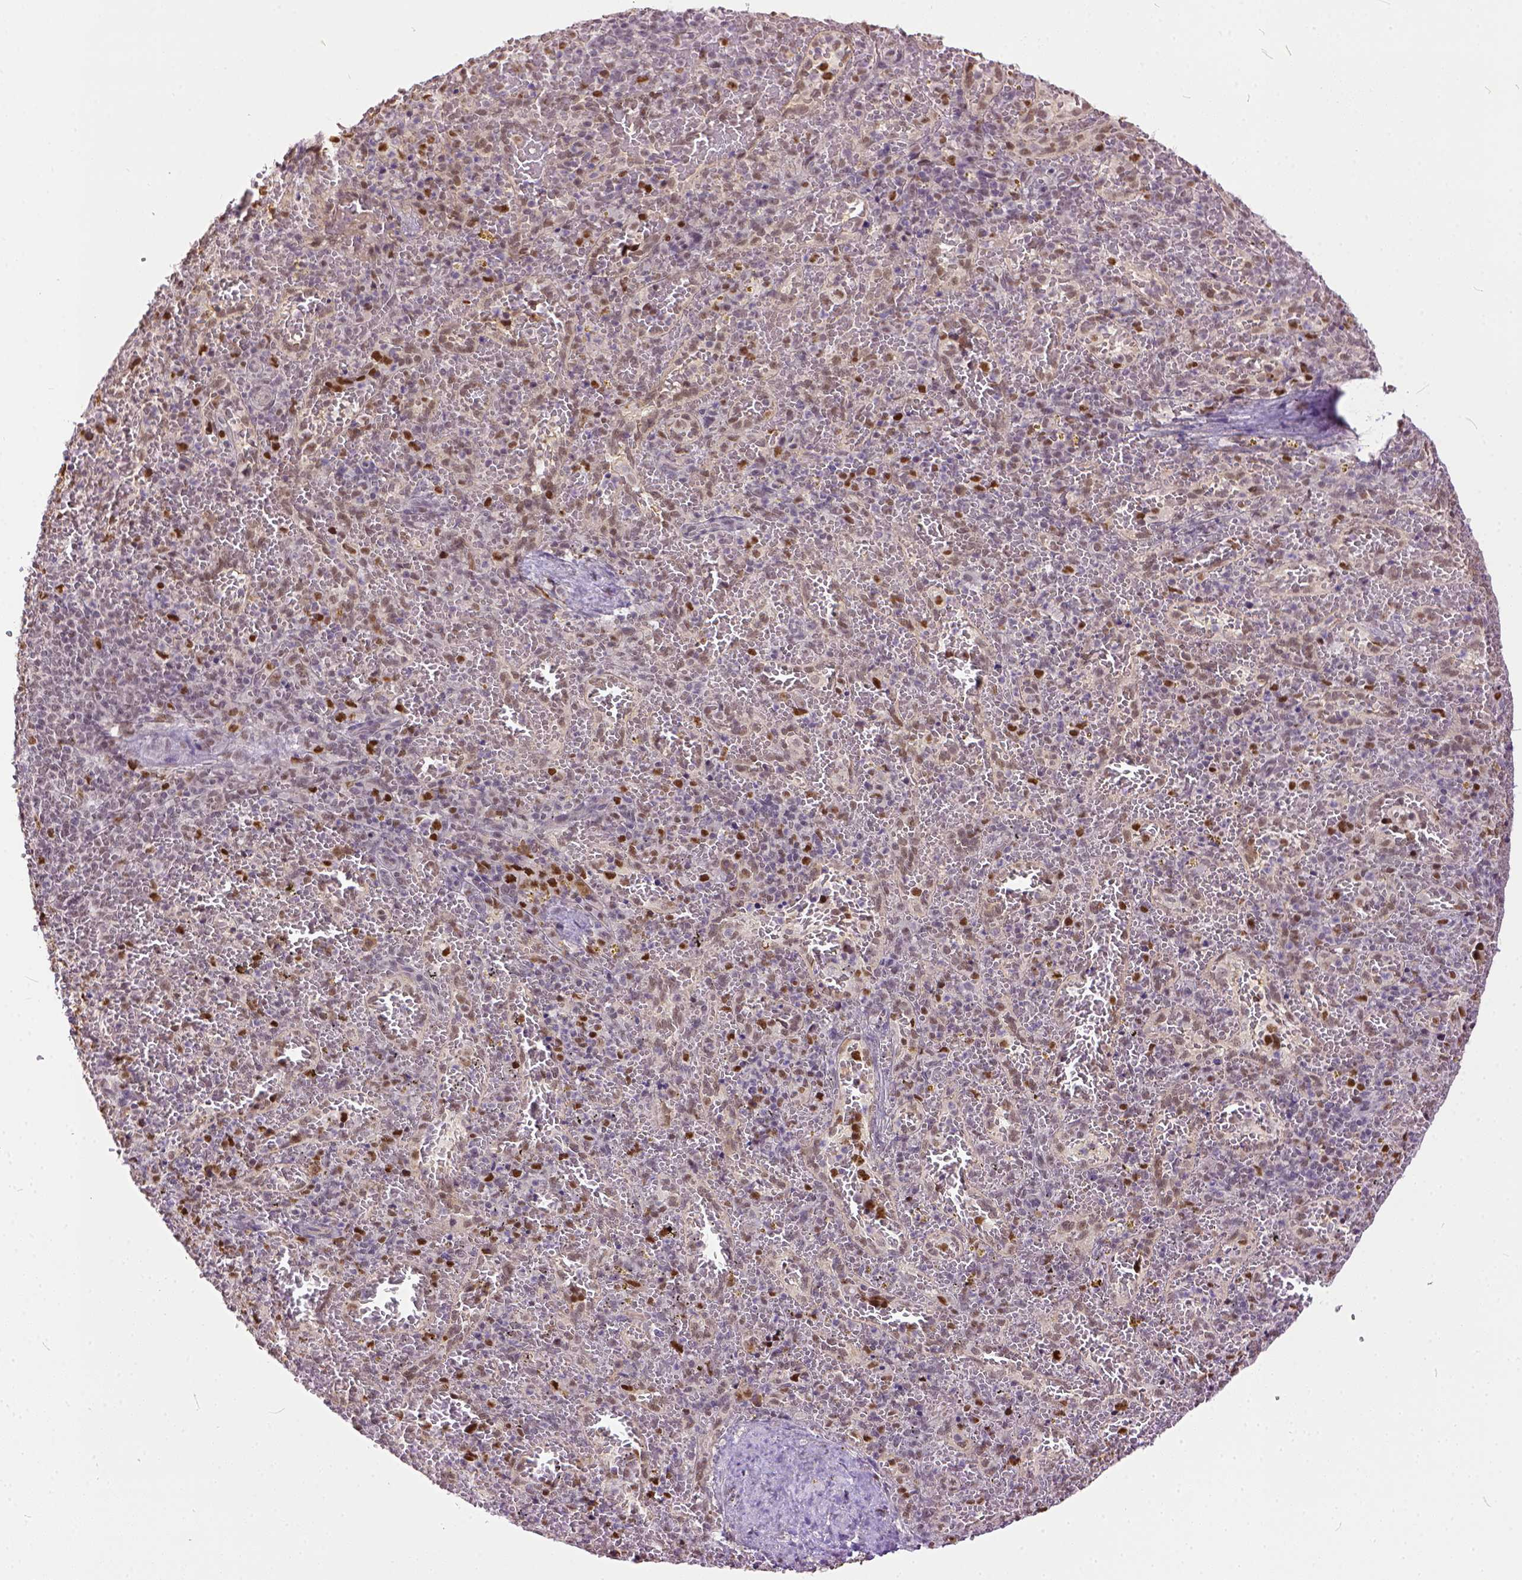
{"staining": {"intensity": "weak", "quantity": "25%-75%", "location": "nuclear"}, "tissue": "spleen", "cell_type": "Cells in red pulp", "image_type": "normal", "snomed": [{"axis": "morphology", "description": "Normal tissue, NOS"}, {"axis": "topography", "description": "Spleen"}], "caption": "High-power microscopy captured an IHC histopathology image of benign spleen, revealing weak nuclear expression in about 25%-75% of cells in red pulp.", "gene": "ERCC1", "patient": {"sex": "female", "age": 50}}